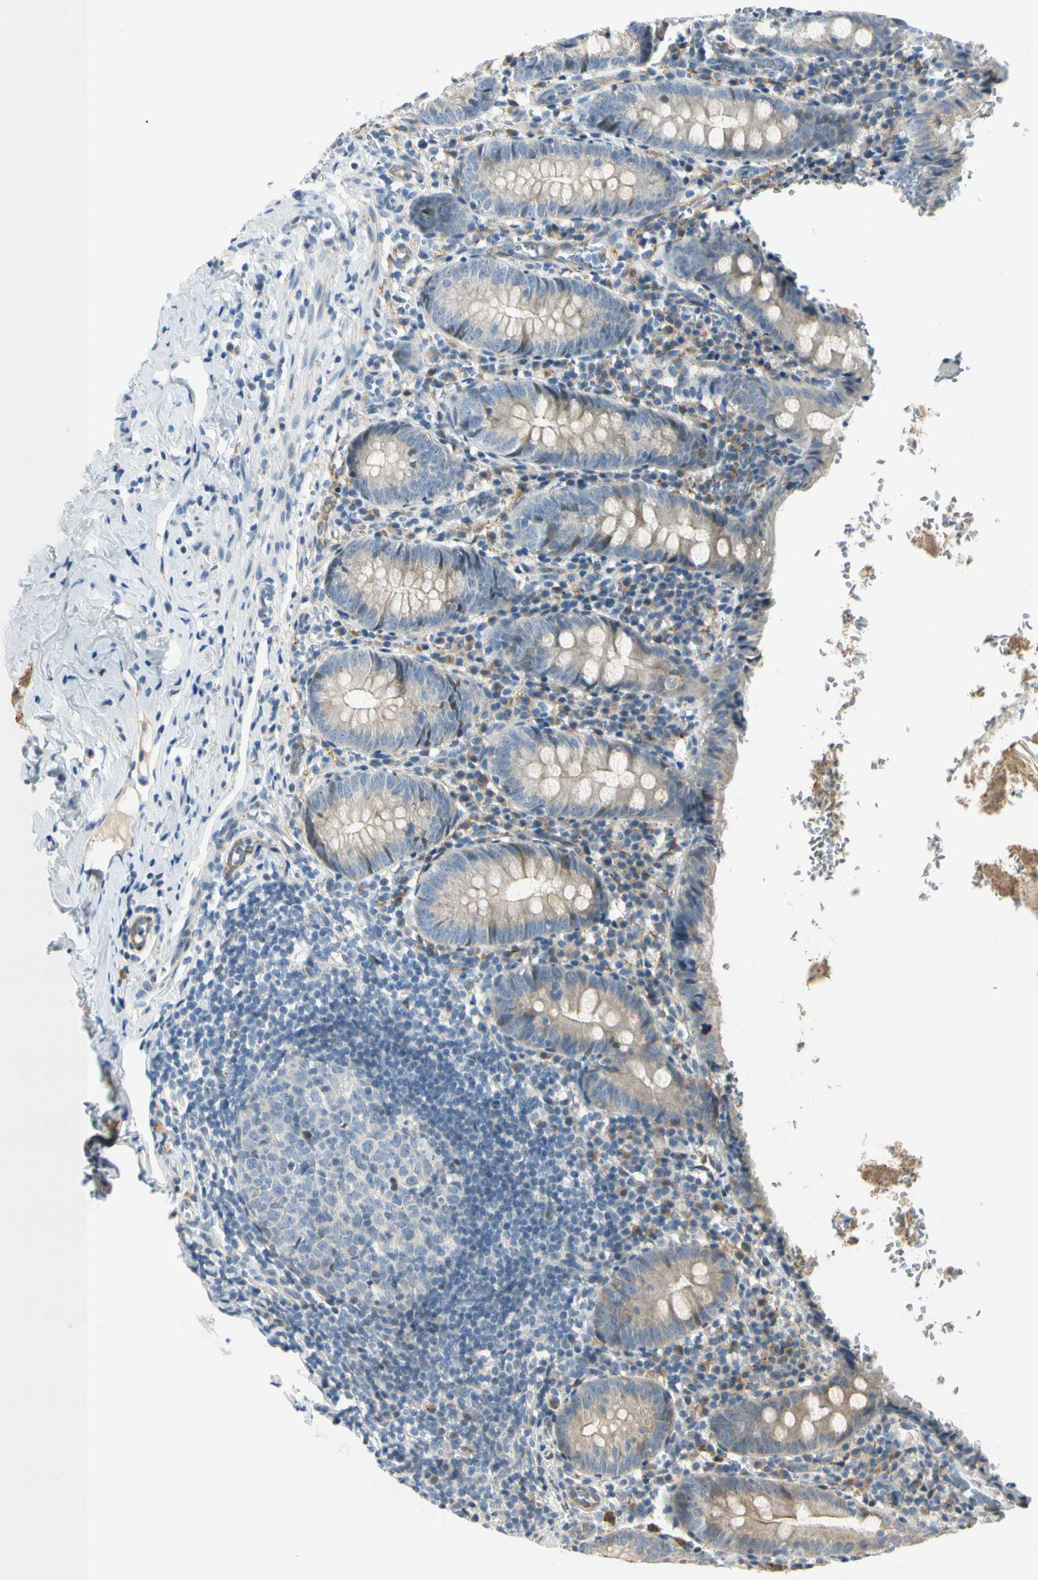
{"staining": {"intensity": "weak", "quantity": ">75%", "location": "cytoplasmic/membranous"}, "tissue": "appendix", "cell_type": "Glandular cells", "image_type": "normal", "snomed": [{"axis": "morphology", "description": "Normal tissue, NOS"}, {"axis": "topography", "description": "Appendix"}], "caption": "Immunohistochemistry (IHC) histopathology image of normal appendix: appendix stained using immunohistochemistry (IHC) exhibits low levels of weak protein expression localized specifically in the cytoplasmic/membranous of glandular cells, appearing as a cytoplasmic/membranous brown color.", "gene": "NPDC1", "patient": {"sex": "female", "age": 10}}